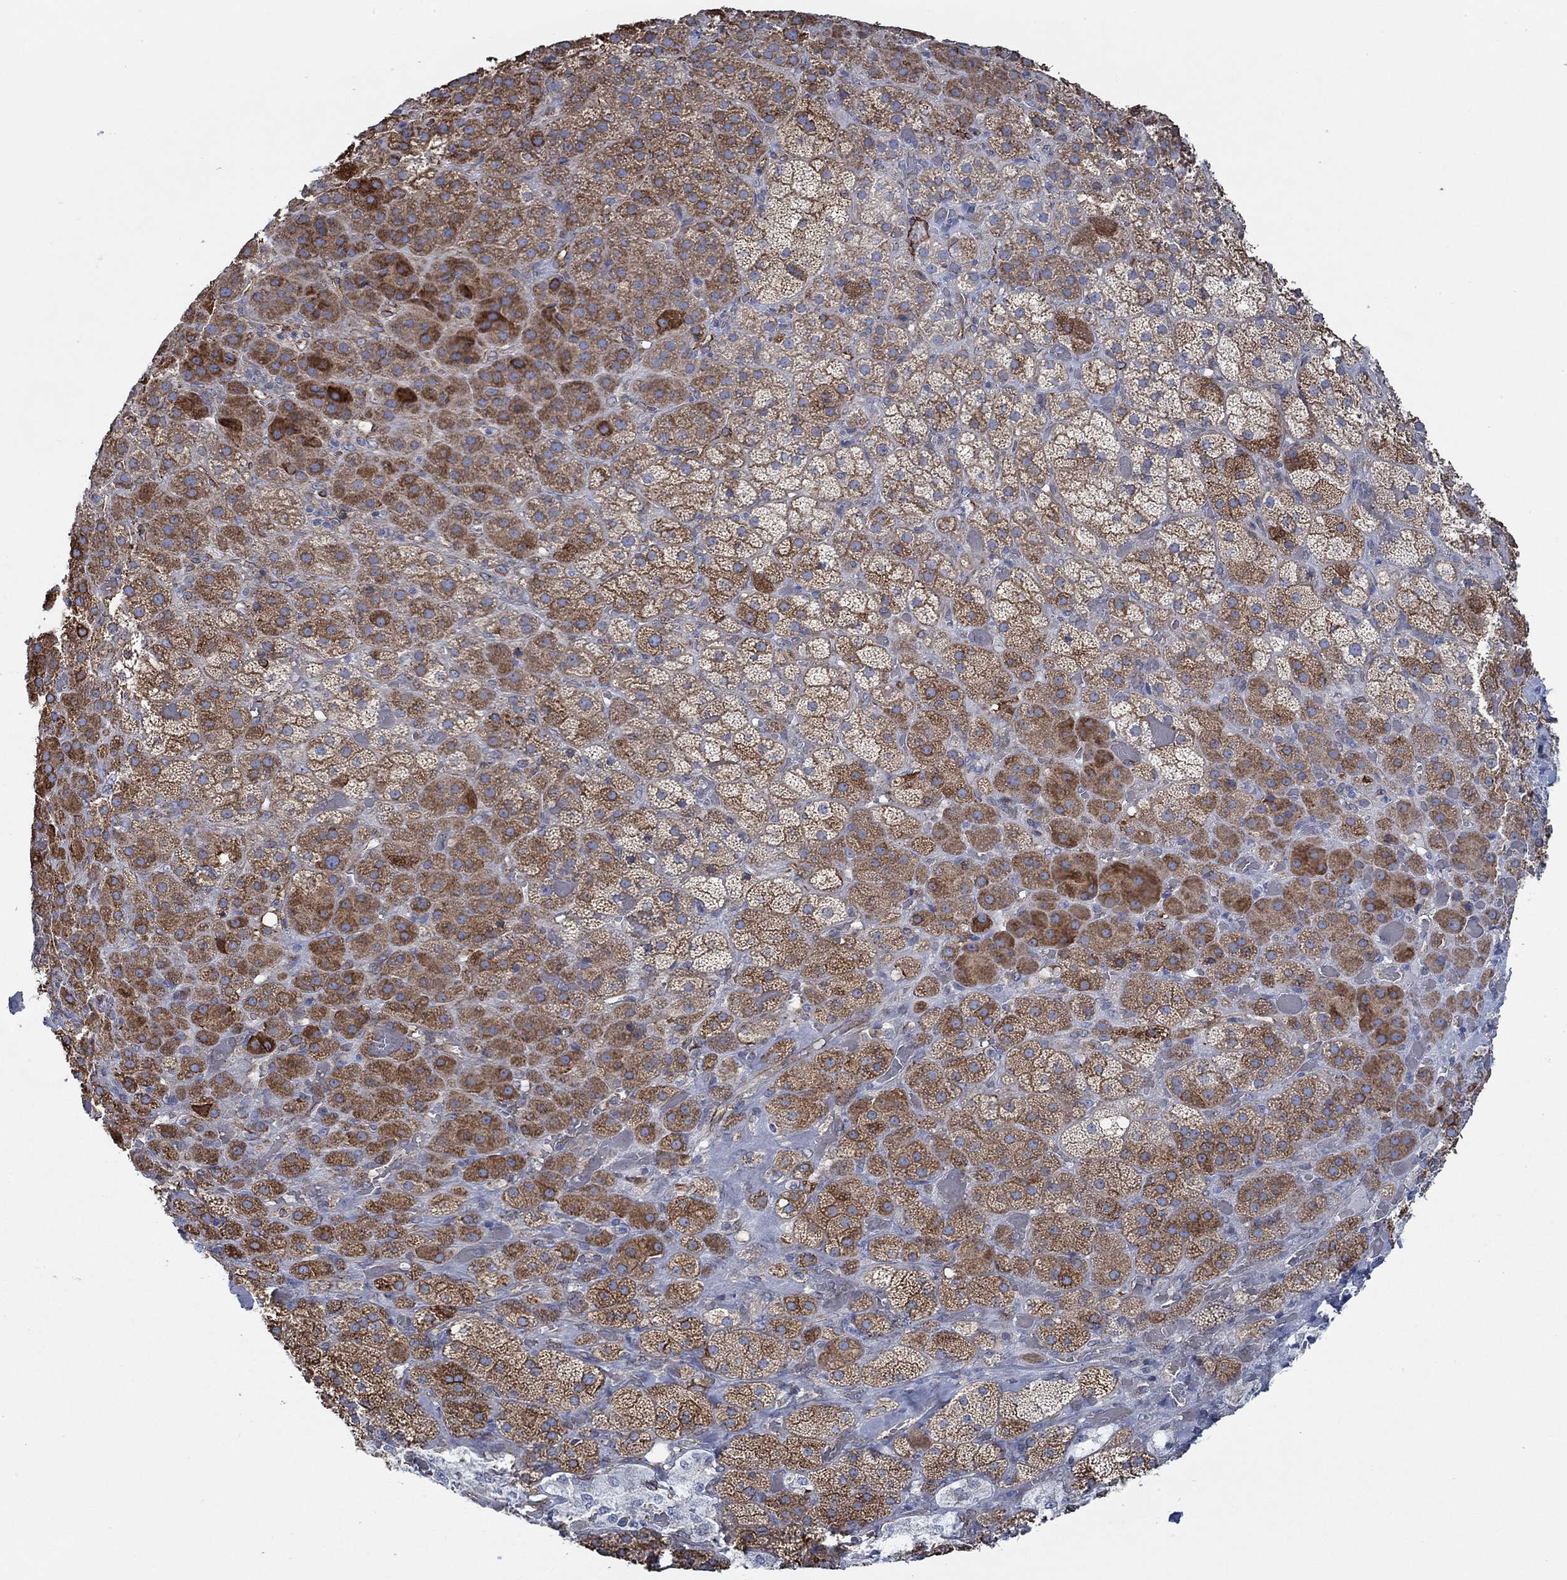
{"staining": {"intensity": "strong", "quantity": "25%-75%", "location": "cytoplasmic/membranous"}, "tissue": "adrenal gland", "cell_type": "Glandular cells", "image_type": "normal", "snomed": [{"axis": "morphology", "description": "Normal tissue, NOS"}, {"axis": "topography", "description": "Adrenal gland"}], "caption": "Adrenal gland was stained to show a protein in brown. There is high levels of strong cytoplasmic/membranous positivity in about 25%-75% of glandular cells. (DAB IHC with brightfield microscopy, high magnification).", "gene": "STC2", "patient": {"sex": "male", "age": 57}}